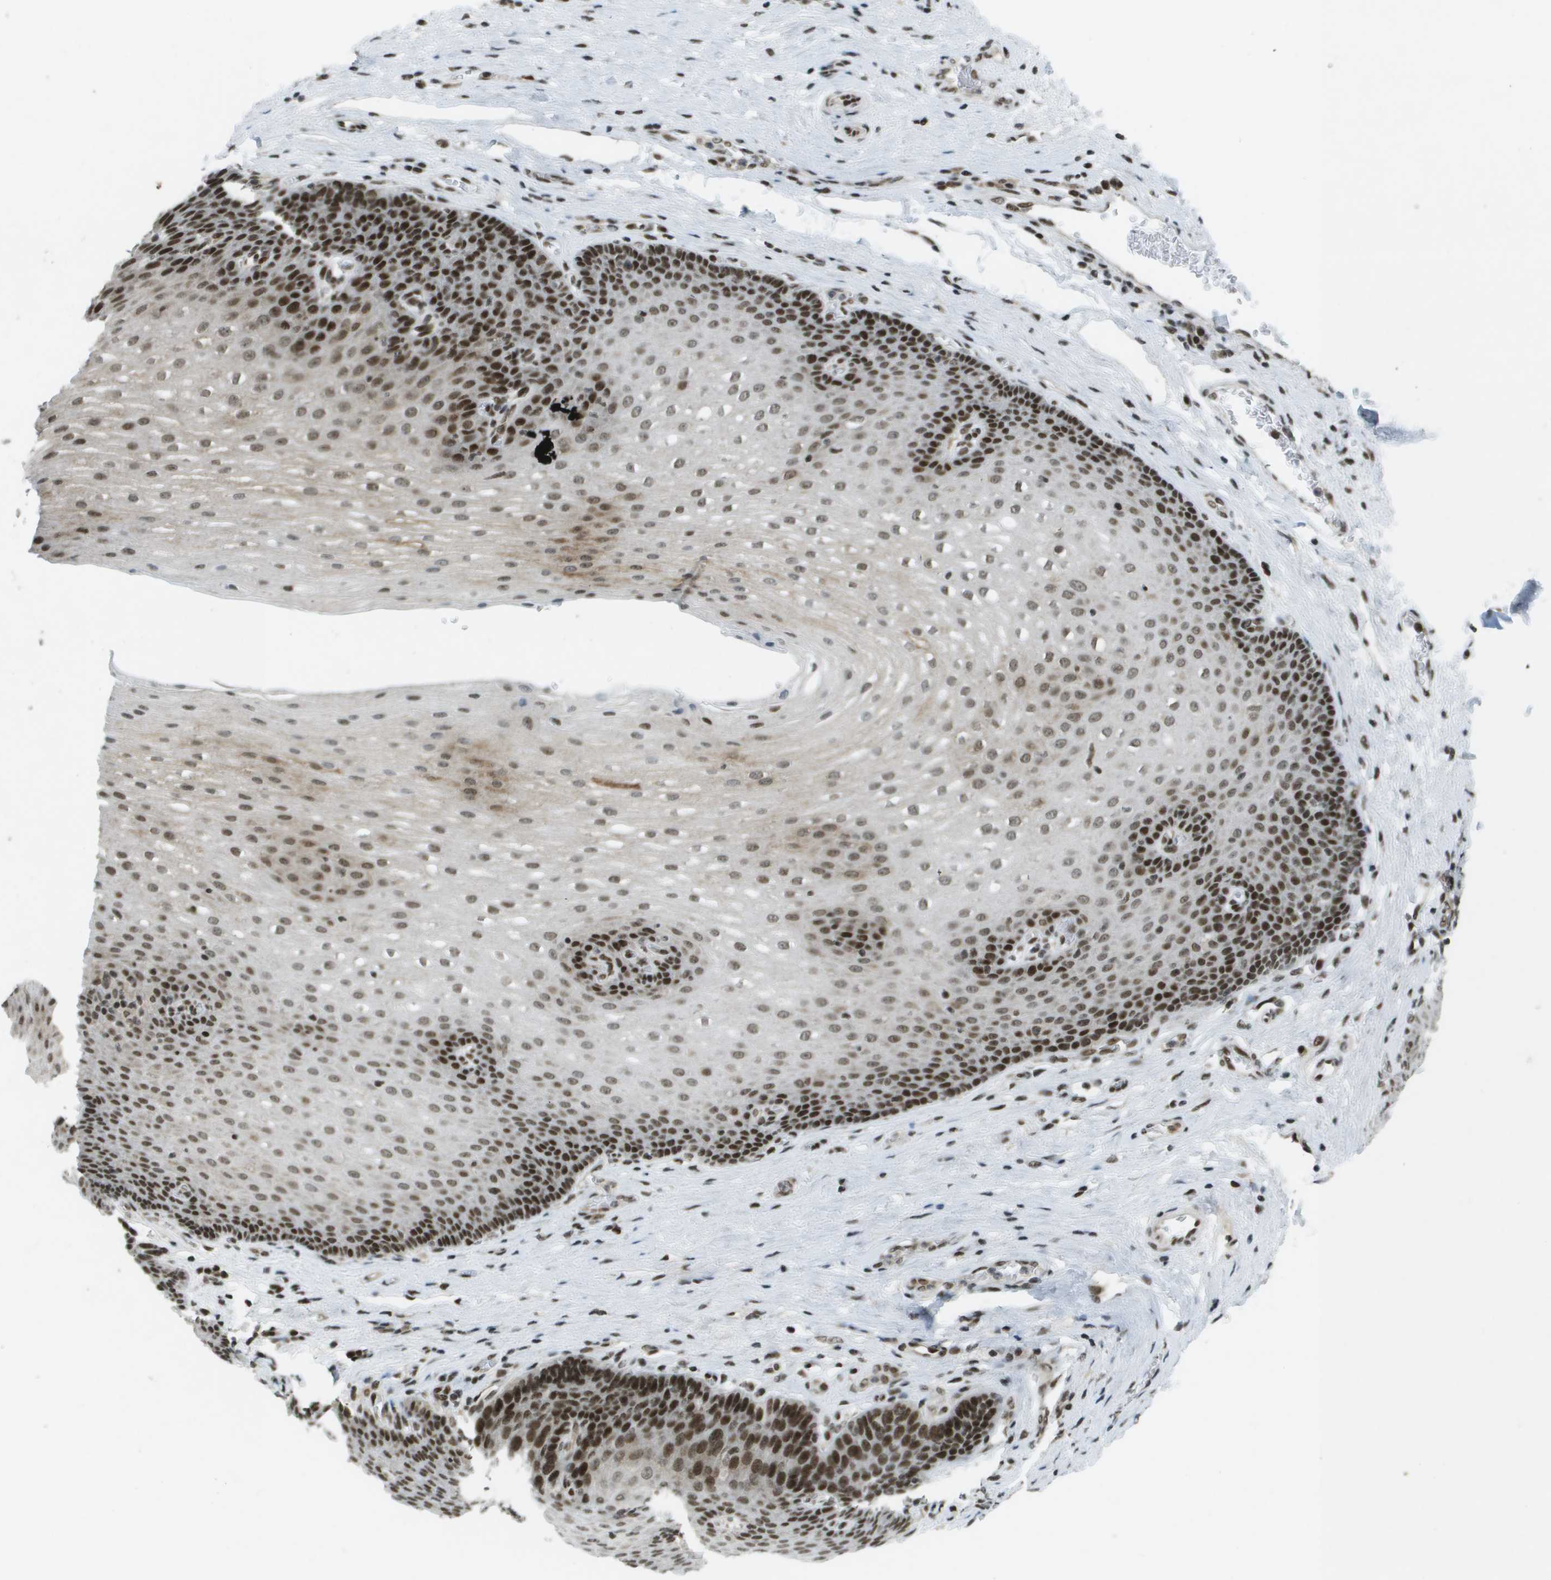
{"staining": {"intensity": "strong", "quantity": "25%-75%", "location": "nuclear"}, "tissue": "esophagus", "cell_type": "Squamous epithelial cells", "image_type": "normal", "snomed": [{"axis": "morphology", "description": "Normal tissue, NOS"}, {"axis": "topography", "description": "Esophagus"}], "caption": "Brown immunohistochemical staining in normal human esophagus exhibits strong nuclear staining in about 25%-75% of squamous epithelial cells. (DAB (3,3'-diaminobenzidine) IHC with brightfield microscopy, high magnification).", "gene": "IRF7", "patient": {"sex": "male", "age": 48}}